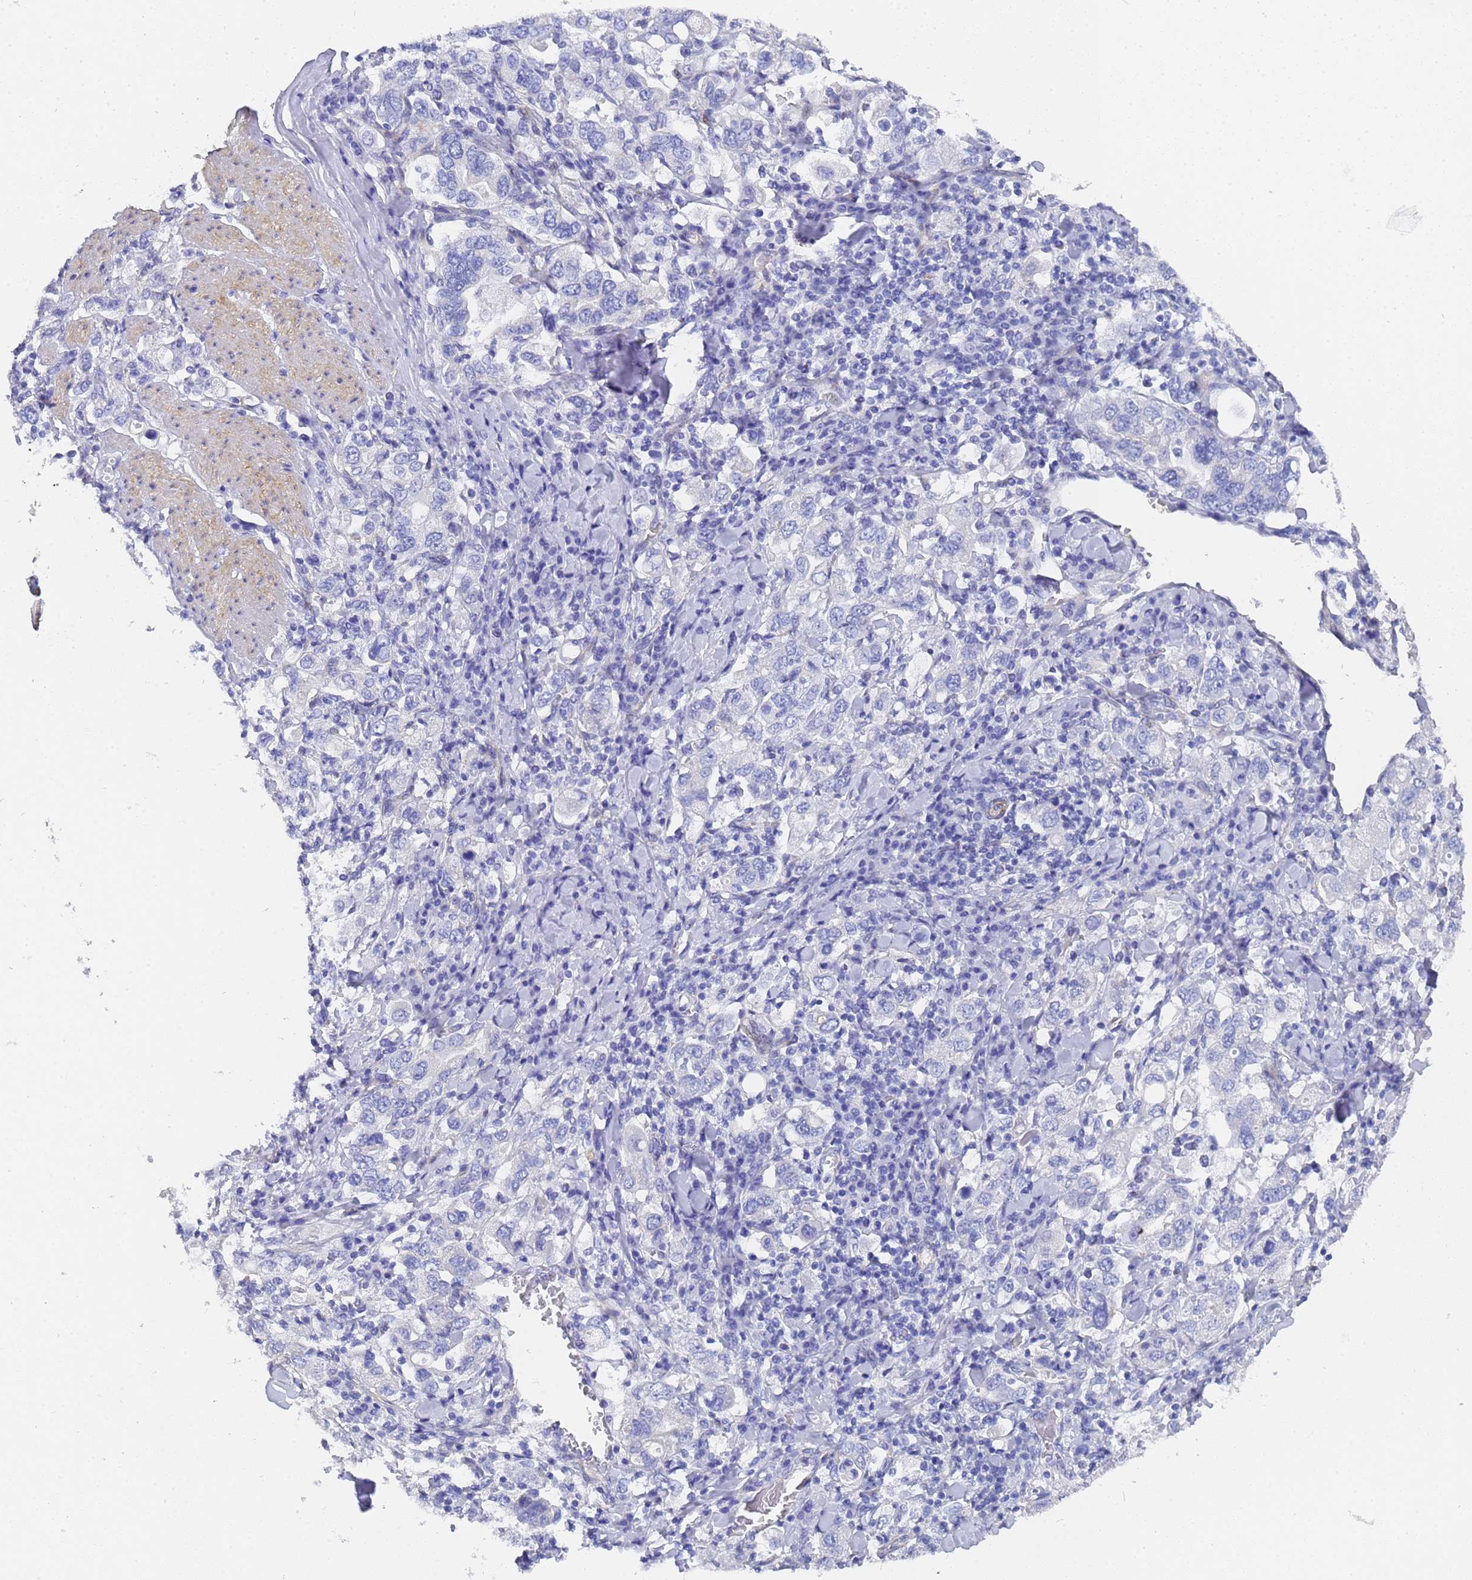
{"staining": {"intensity": "negative", "quantity": "none", "location": "none"}, "tissue": "stomach cancer", "cell_type": "Tumor cells", "image_type": "cancer", "snomed": [{"axis": "morphology", "description": "Adenocarcinoma, NOS"}, {"axis": "topography", "description": "Stomach, upper"}], "caption": "The micrograph demonstrates no significant positivity in tumor cells of stomach adenocarcinoma. Brightfield microscopy of IHC stained with DAB (3,3'-diaminobenzidine) (brown) and hematoxylin (blue), captured at high magnification.", "gene": "TUBB1", "patient": {"sex": "male", "age": 62}}